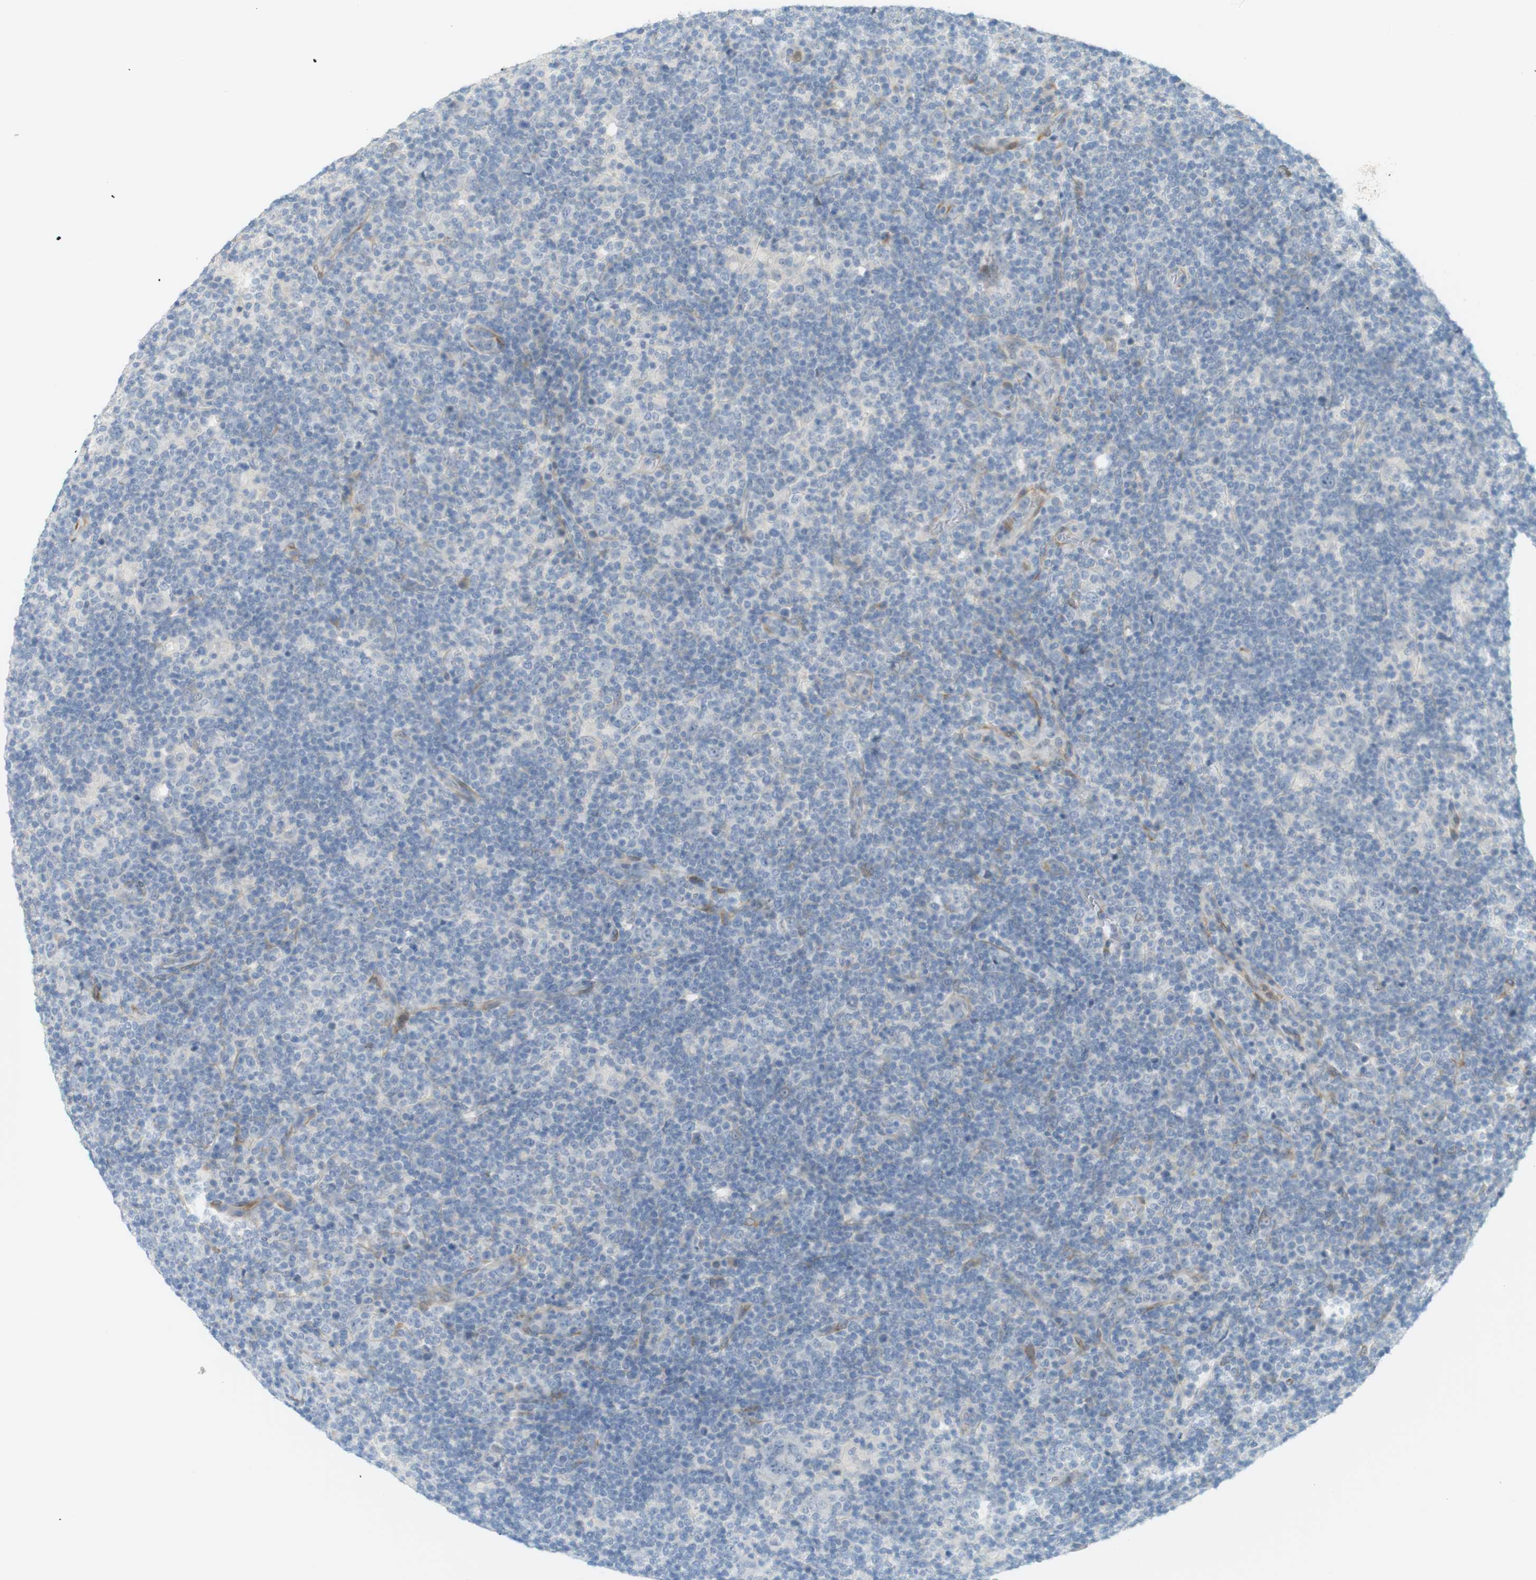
{"staining": {"intensity": "negative", "quantity": "none", "location": "none"}, "tissue": "lymphoma", "cell_type": "Tumor cells", "image_type": "cancer", "snomed": [{"axis": "morphology", "description": "Hodgkin's disease, NOS"}, {"axis": "topography", "description": "Lymph node"}], "caption": "DAB immunohistochemical staining of human Hodgkin's disease demonstrates no significant staining in tumor cells. The staining is performed using DAB (3,3'-diaminobenzidine) brown chromogen with nuclei counter-stained in using hematoxylin.", "gene": "PDE3A", "patient": {"sex": "female", "age": 57}}